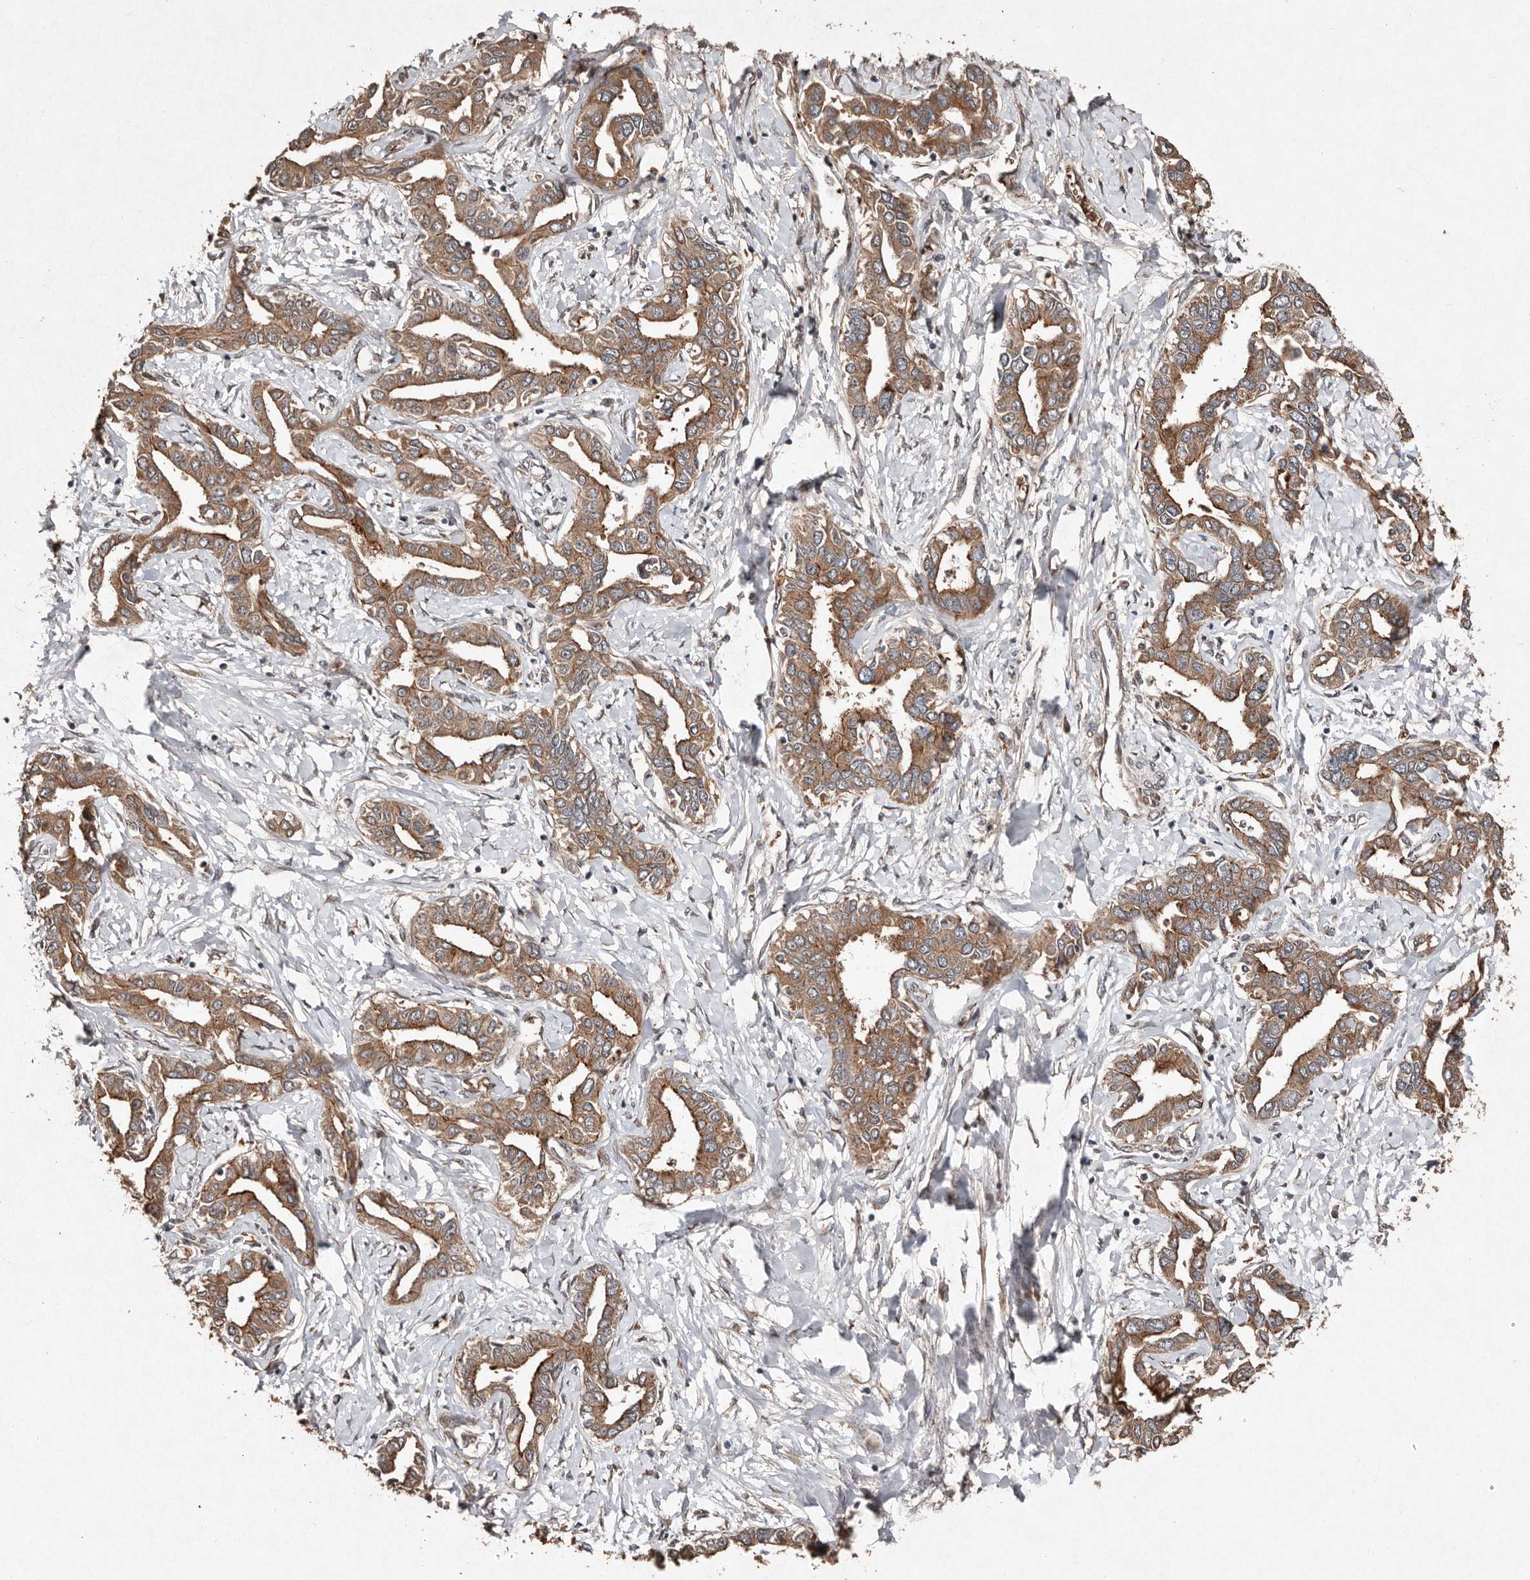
{"staining": {"intensity": "moderate", "quantity": ">75%", "location": "cytoplasmic/membranous"}, "tissue": "liver cancer", "cell_type": "Tumor cells", "image_type": "cancer", "snomed": [{"axis": "morphology", "description": "Cholangiocarcinoma"}, {"axis": "topography", "description": "Liver"}], "caption": "Immunohistochemical staining of human liver cancer displays moderate cytoplasmic/membranous protein staining in about >75% of tumor cells.", "gene": "DIP2C", "patient": {"sex": "male", "age": 59}}